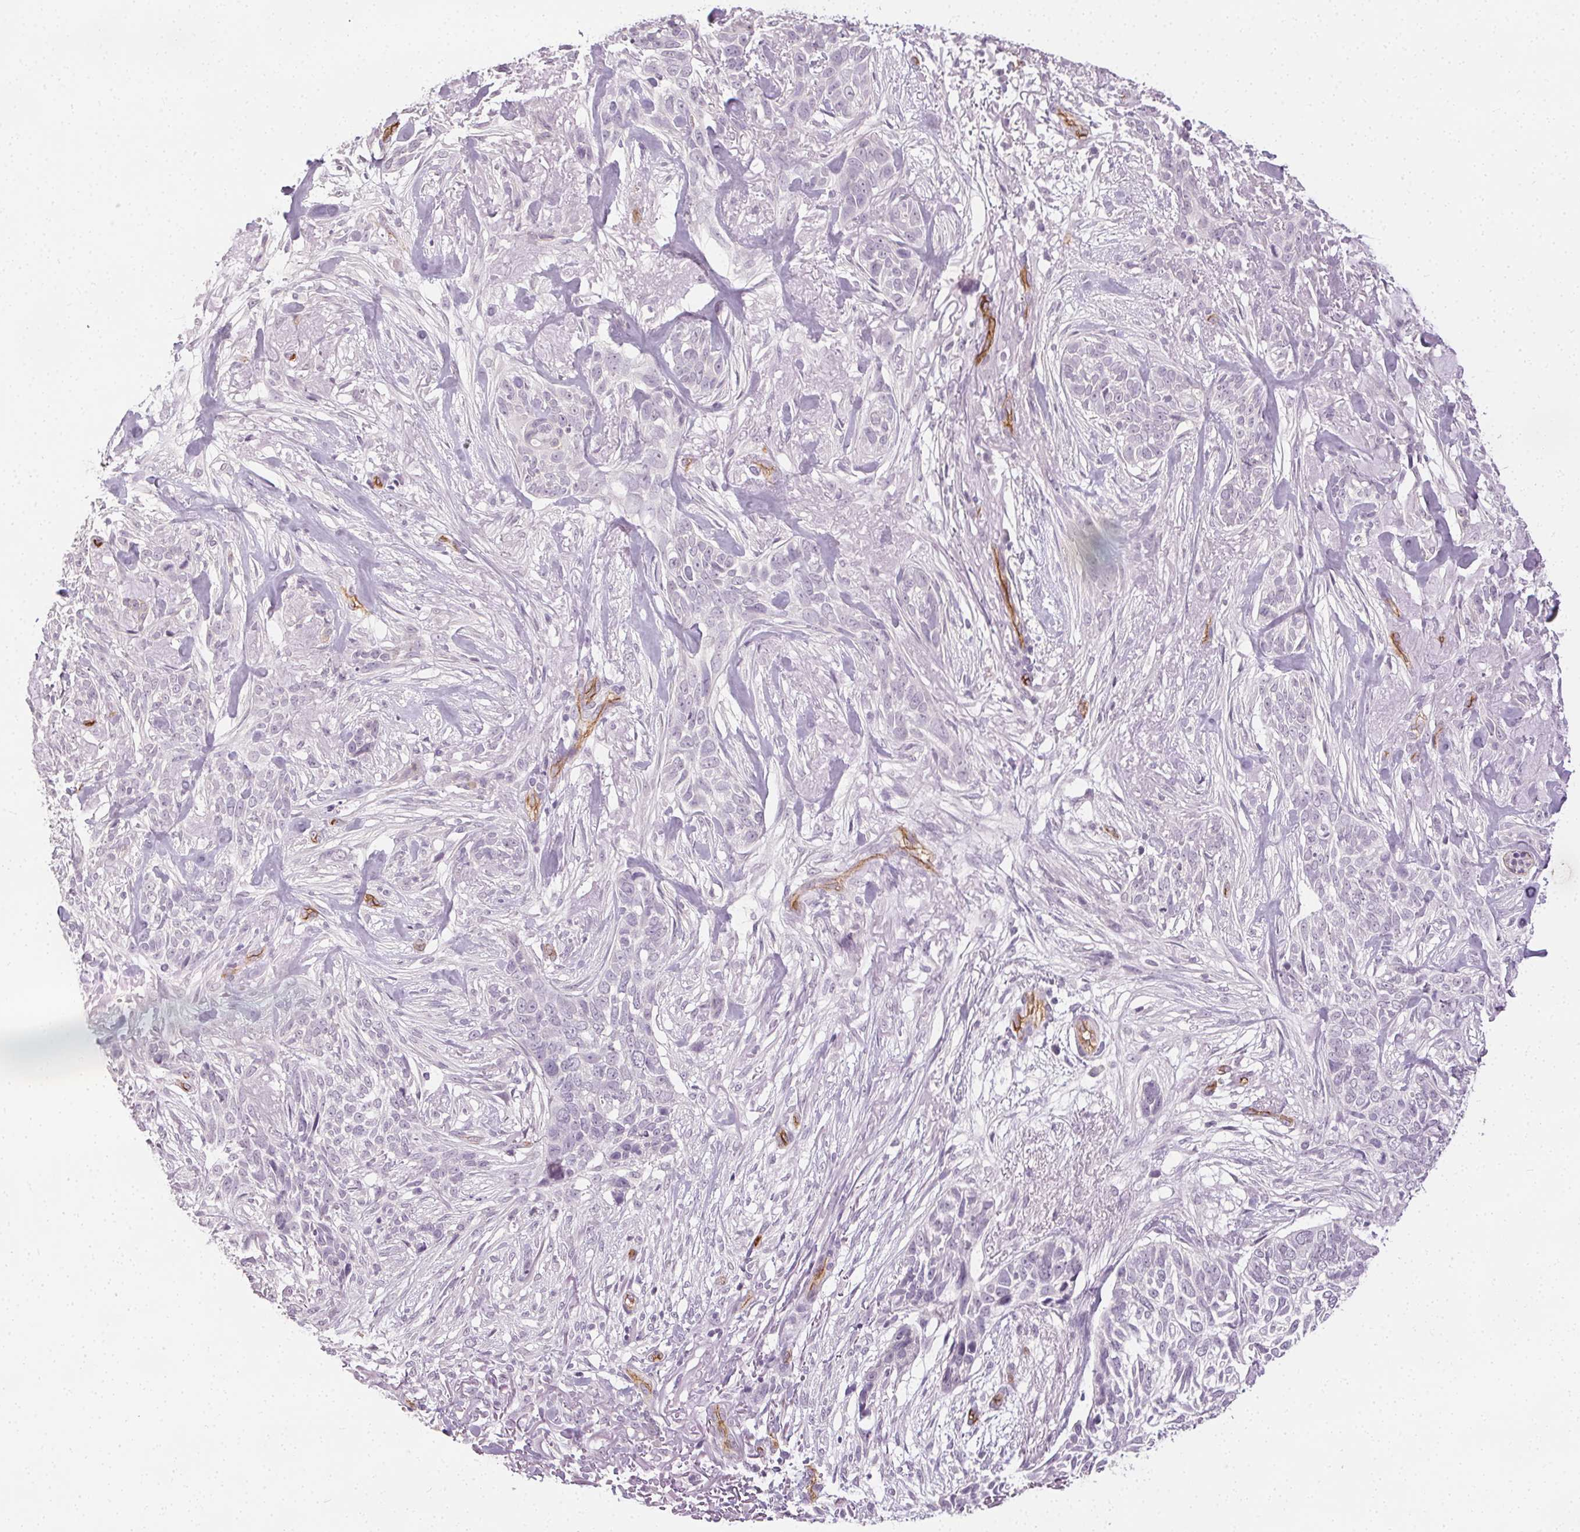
{"staining": {"intensity": "negative", "quantity": "none", "location": "none"}, "tissue": "skin cancer", "cell_type": "Tumor cells", "image_type": "cancer", "snomed": [{"axis": "morphology", "description": "Basal cell carcinoma"}, {"axis": "topography", "description": "Skin"}], "caption": "Immunohistochemistry image of human skin cancer stained for a protein (brown), which shows no positivity in tumor cells.", "gene": "PODXL", "patient": {"sex": "male", "age": 74}}